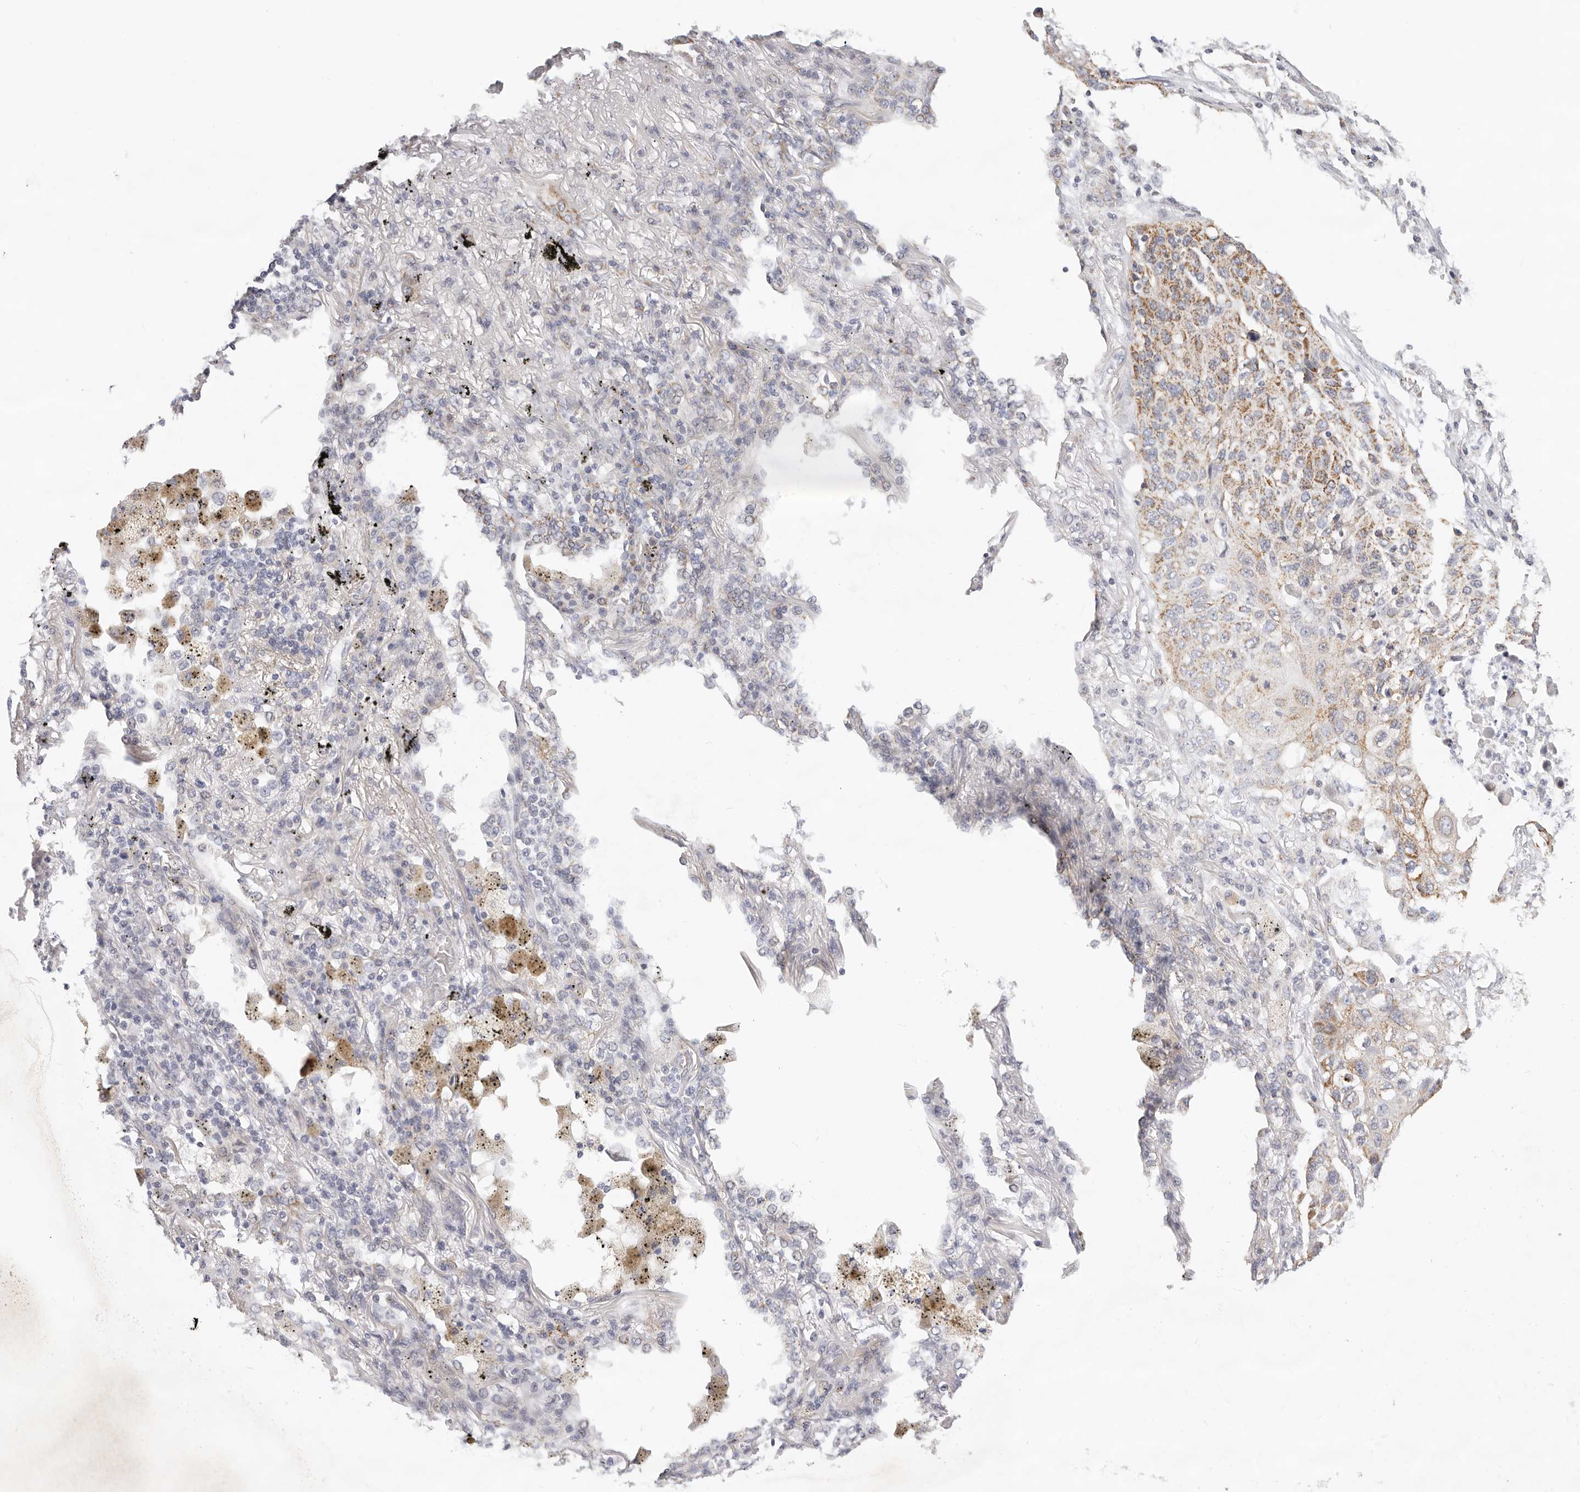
{"staining": {"intensity": "moderate", "quantity": "25%-75%", "location": "cytoplasmic/membranous"}, "tissue": "lung cancer", "cell_type": "Tumor cells", "image_type": "cancer", "snomed": [{"axis": "morphology", "description": "Squamous cell carcinoma, NOS"}, {"axis": "topography", "description": "Lung"}], "caption": "A photomicrograph of human lung cancer stained for a protein demonstrates moderate cytoplasmic/membranous brown staining in tumor cells. The staining was performed using DAB (3,3'-diaminobenzidine), with brown indicating positive protein expression. Nuclei are stained blue with hematoxylin.", "gene": "AFDN", "patient": {"sex": "female", "age": 63}}